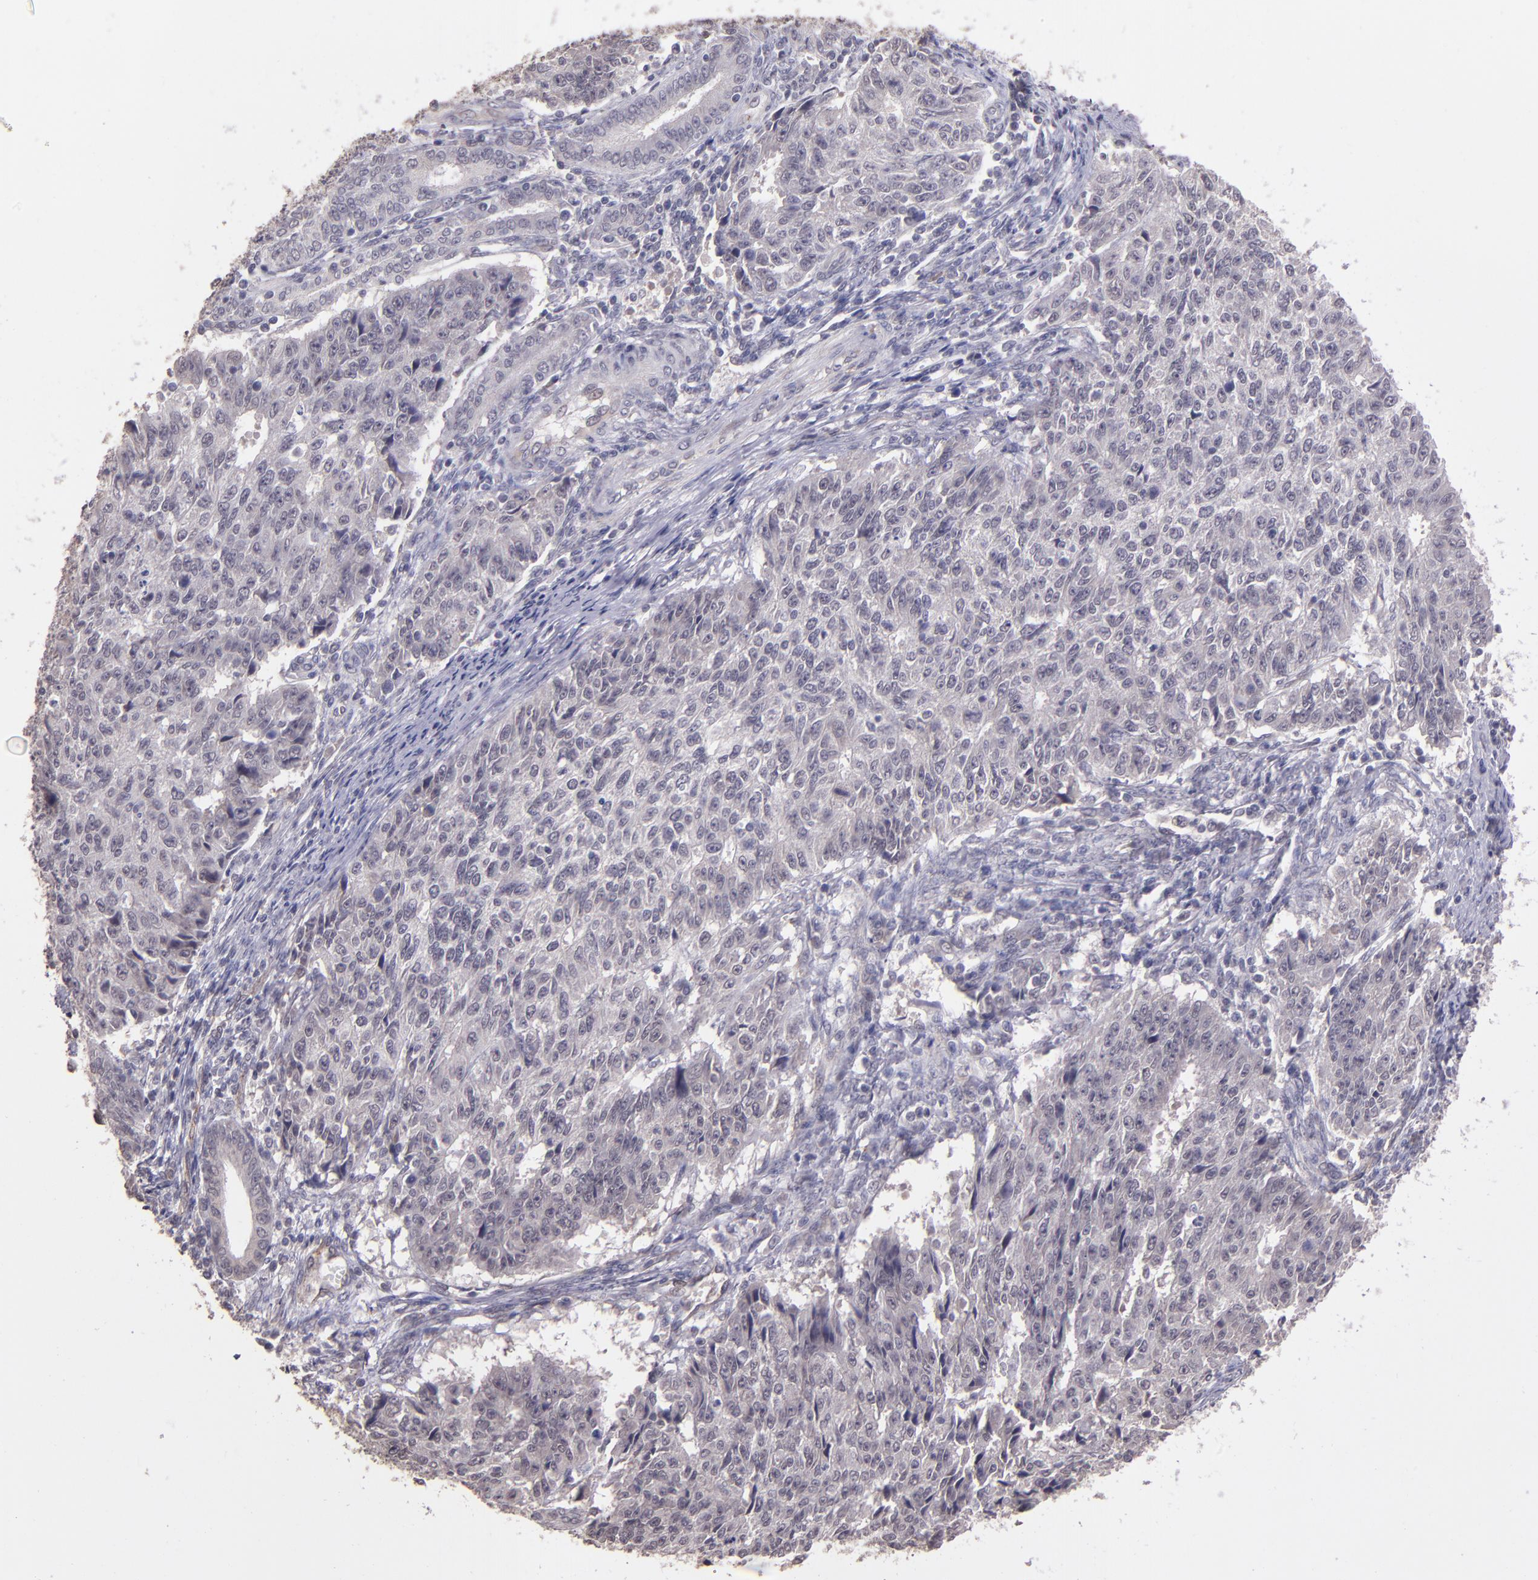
{"staining": {"intensity": "negative", "quantity": "none", "location": "none"}, "tissue": "endometrial cancer", "cell_type": "Tumor cells", "image_type": "cancer", "snomed": [{"axis": "morphology", "description": "Adenocarcinoma, NOS"}, {"axis": "topography", "description": "Endometrium"}], "caption": "Immunohistochemistry (IHC) micrograph of endometrial adenocarcinoma stained for a protein (brown), which demonstrates no positivity in tumor cells.", "gene": "TAF7L", "patient": {"sex": "female", "age": 42}}